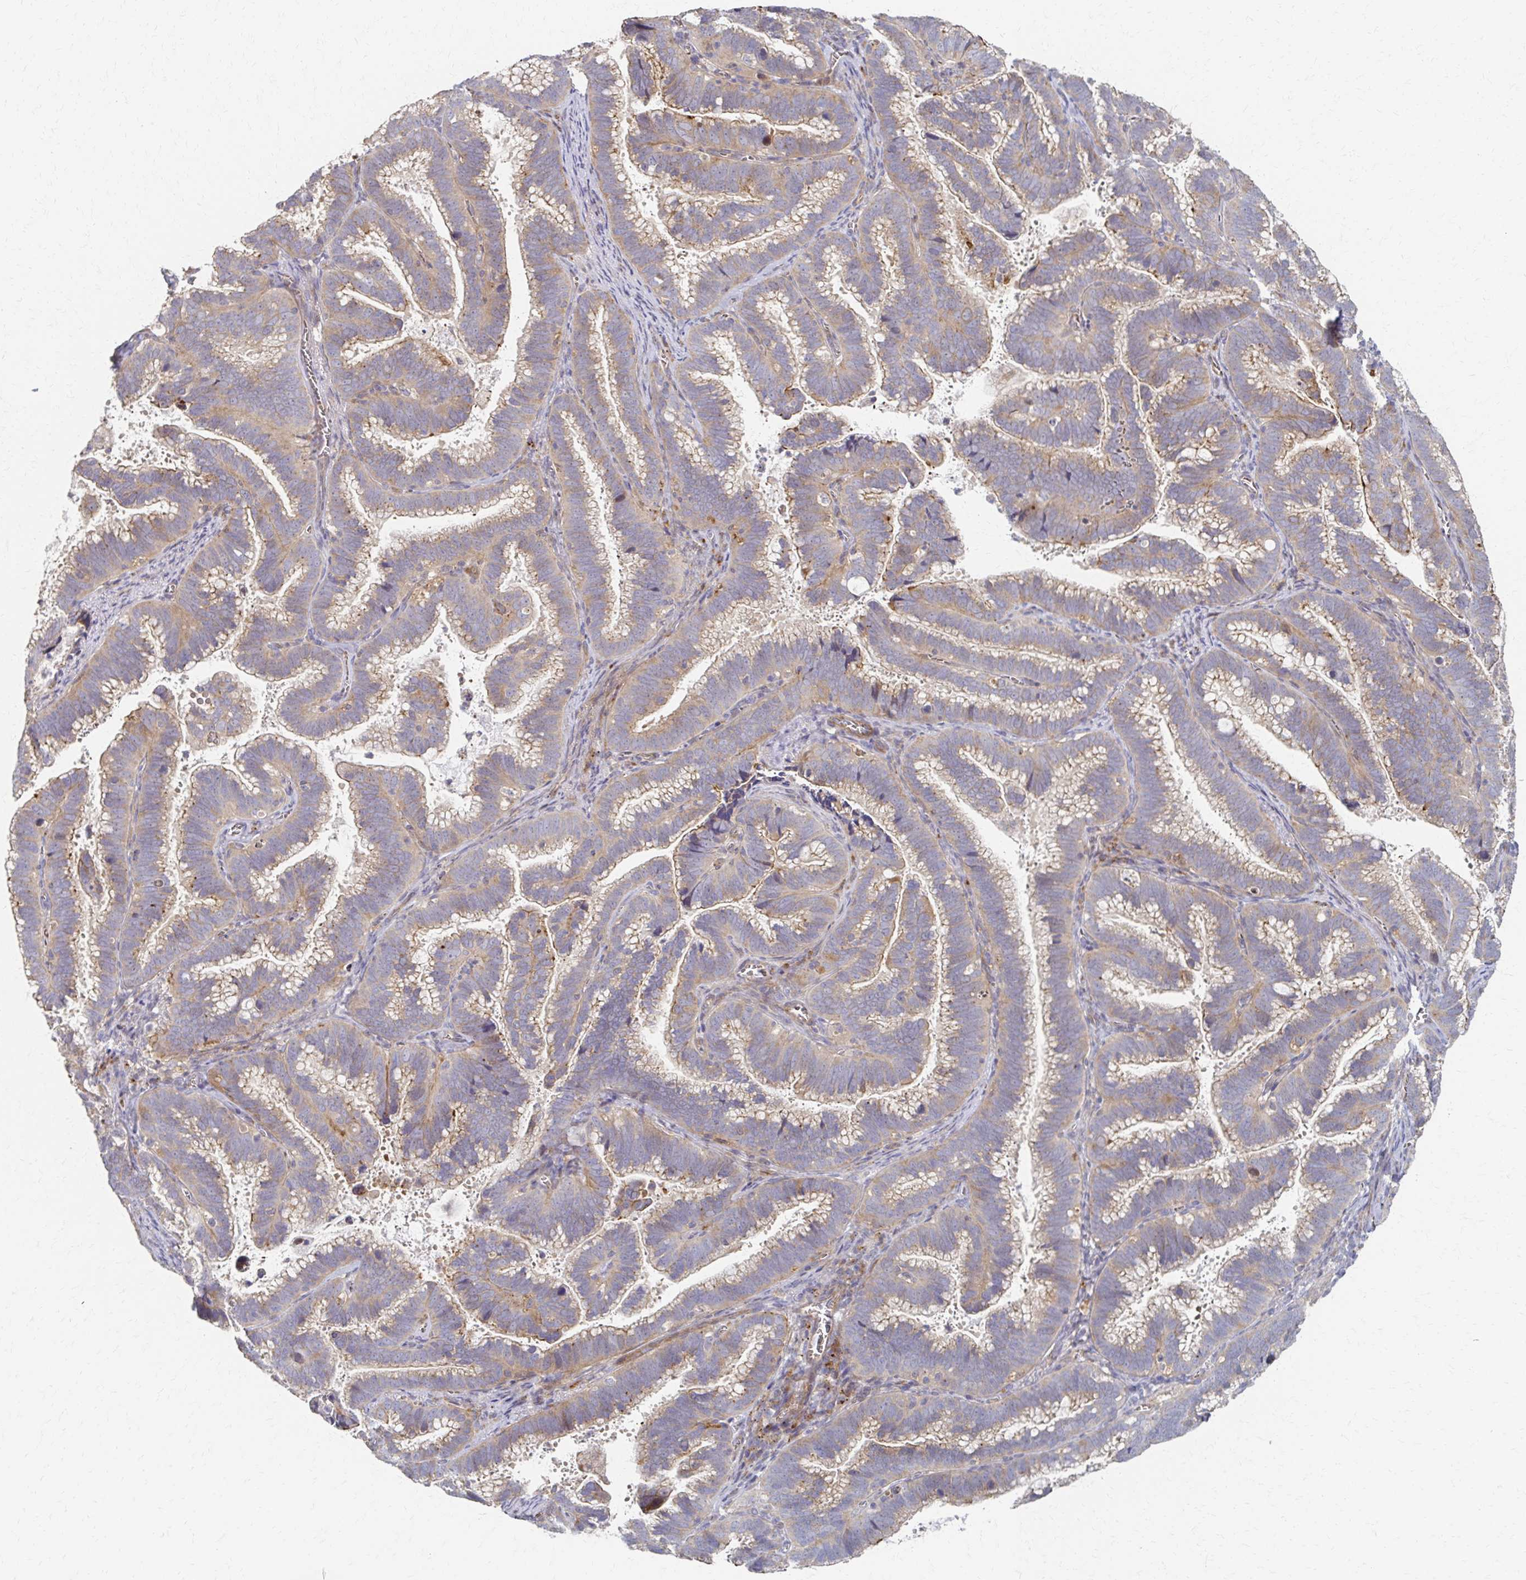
{"staining": {"intensity": "moderate", "quantity": ">75%", "location": "cytoplasmic/membranous"}, "tissue": "cervical cancer", "cell_type": "Tumor cells", "image_type": "cancer", "snomed": [{"axis": "morphology", "description": "Adenocarcinoma, NOS"}, {"axis": "topography", "description": "Cervix"}], "caption": "Immunohistochemistry (DAB (3,3'-diaminobenzidine)) staining of cervical adenocarcinoma shows moderate cytoplasmic/membranous protein staining in about >75% of tumor cells.", "gene": "SKA2", "patient": {"sex": "female", "age": 61}}